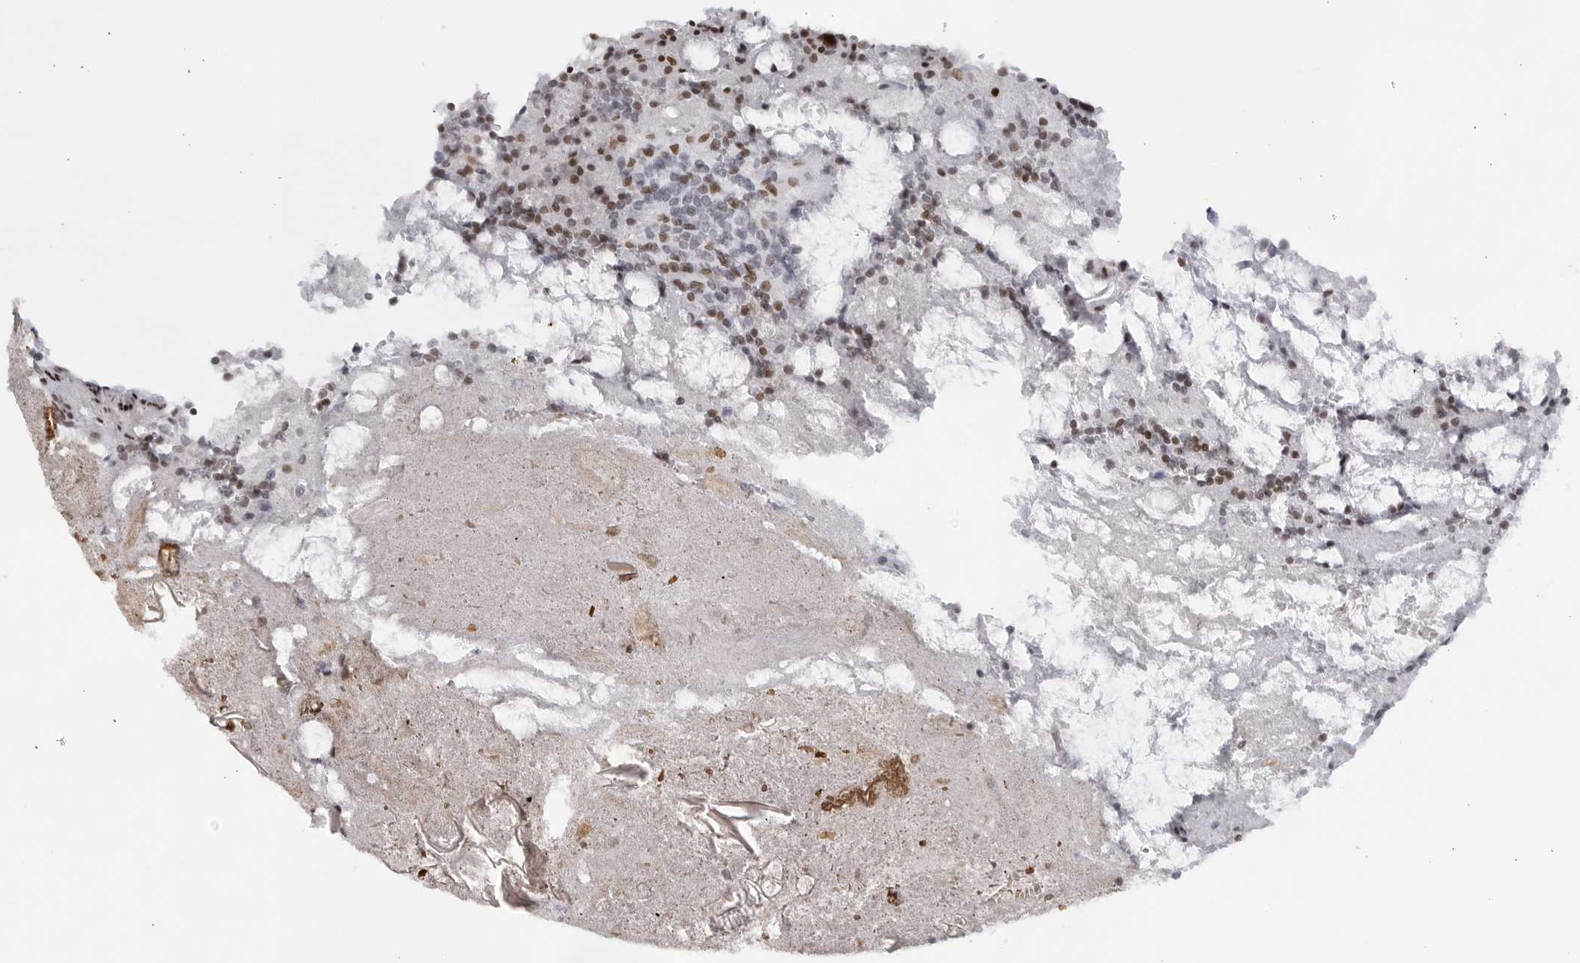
{"staining": {"intensity": "moderate", "quantity": "25%-75%", "location": "nuclear"}, "tissue": "appendix", "cell_type": "Glandular cells", "image_type": "normal", "snomed": [{"axis": "morphology", "description": "Normal tissue, NOS"}, {"axis": "topography", "description": "Appendix"}], "caption": "Moderate nuclear staining is seen in about 25%-75% of glandular cells in unremarkable appendix.", "gene": "HP1BP3", "patient": {"sex": "female", "age": 17}}